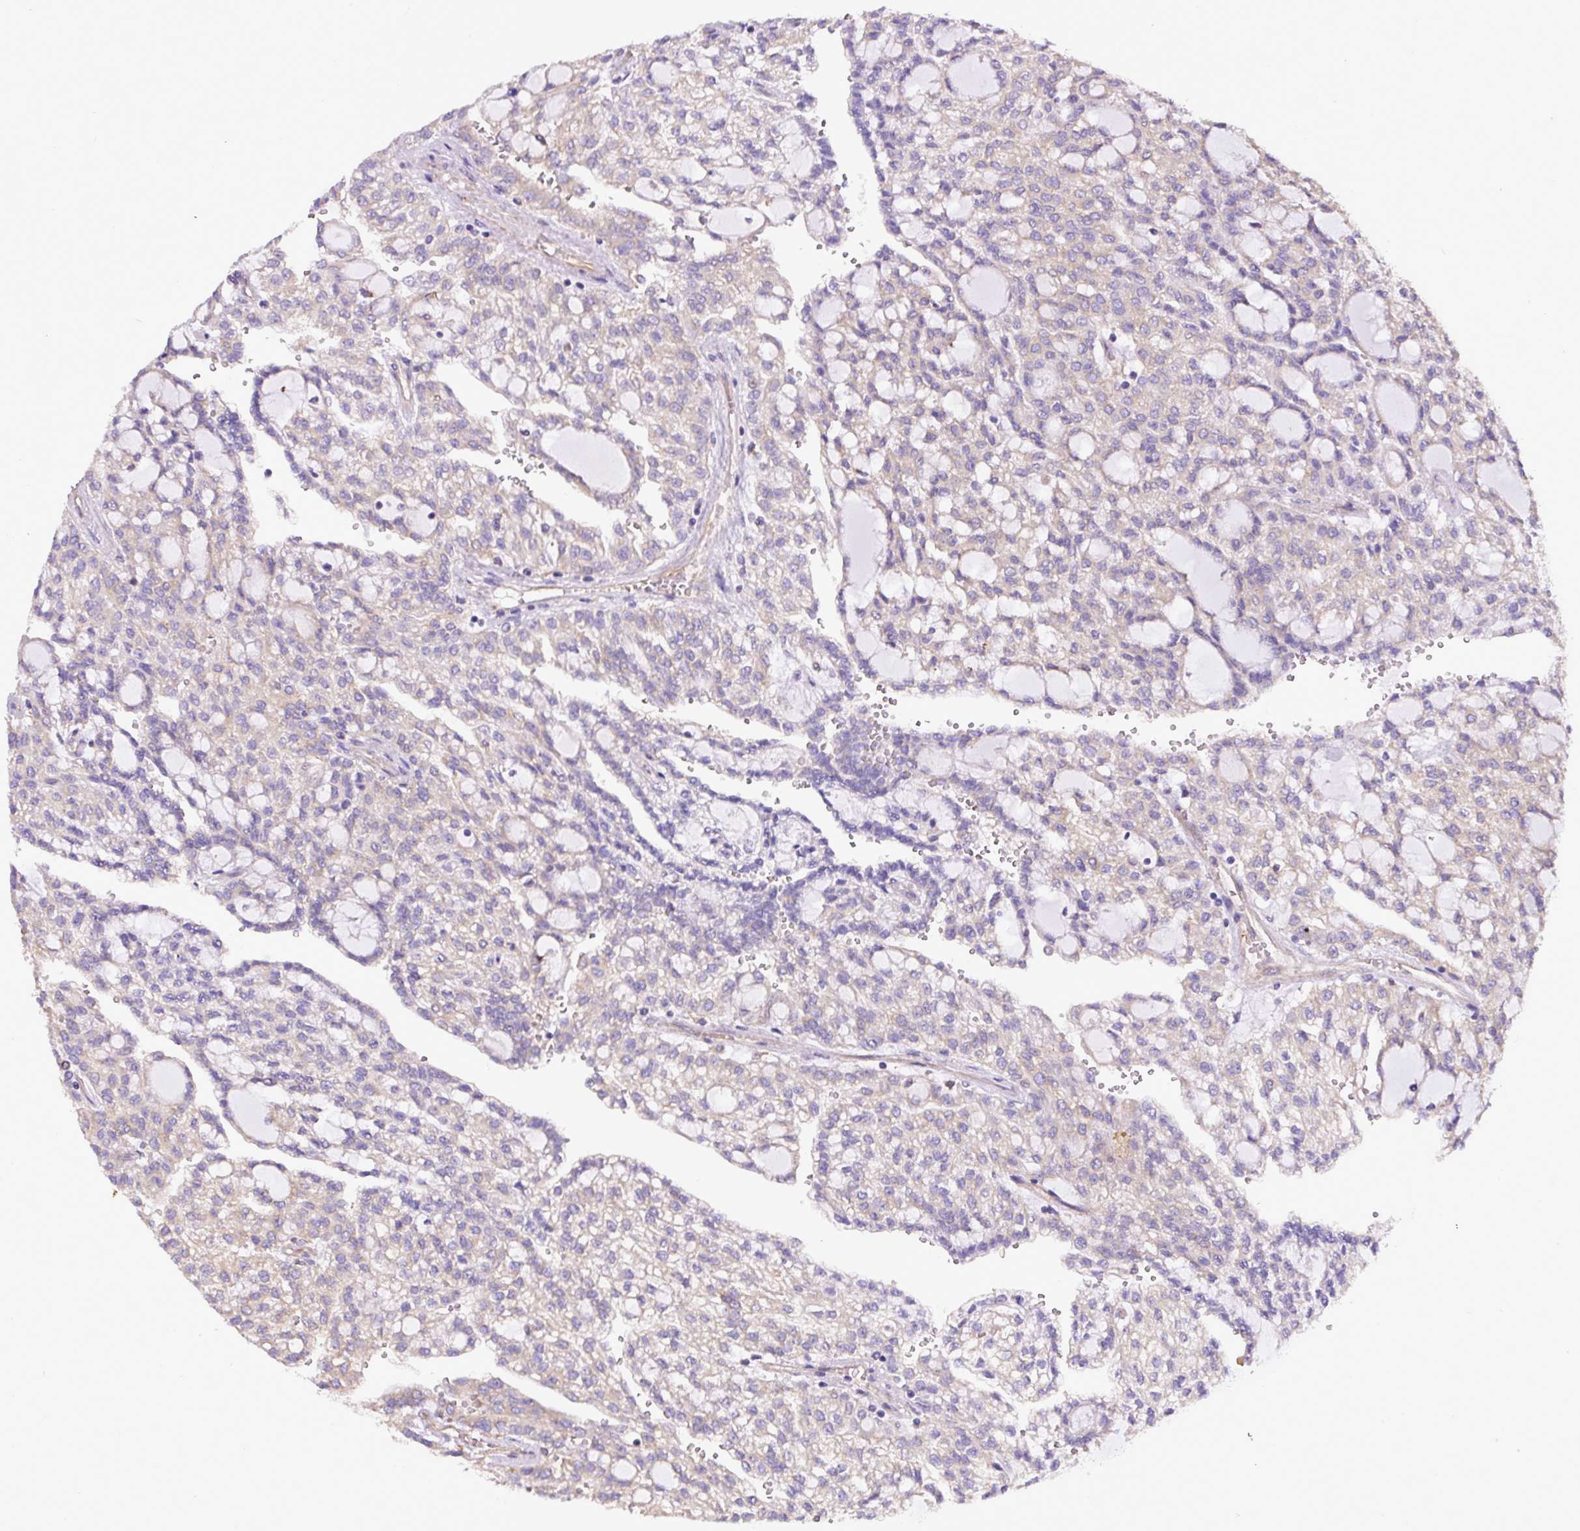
{"staining": {"intensity": "negative", "quantity": "none", "location": "none"}, "tissue": "renal cancer", "cell_type": "Tumor cells", "image_type": "cancer", "snomed": [{"axis": "morphology", "description": "Adenocarcinoma, NOS"}, {"axis": "topography", "description": "Kidney"}], "caption": "IHC of renal adenocarcinoma shows no staining in tumor cells. (Stains: DAB (3,3'-diaminobenzidine) immunohistochemistry (IHC) with hematoxylin counter stain, Microscopy: brightfield microscopy at high magnification).", "gene": "DCTN1", "patient": {"sex": "male", "age": 63}}